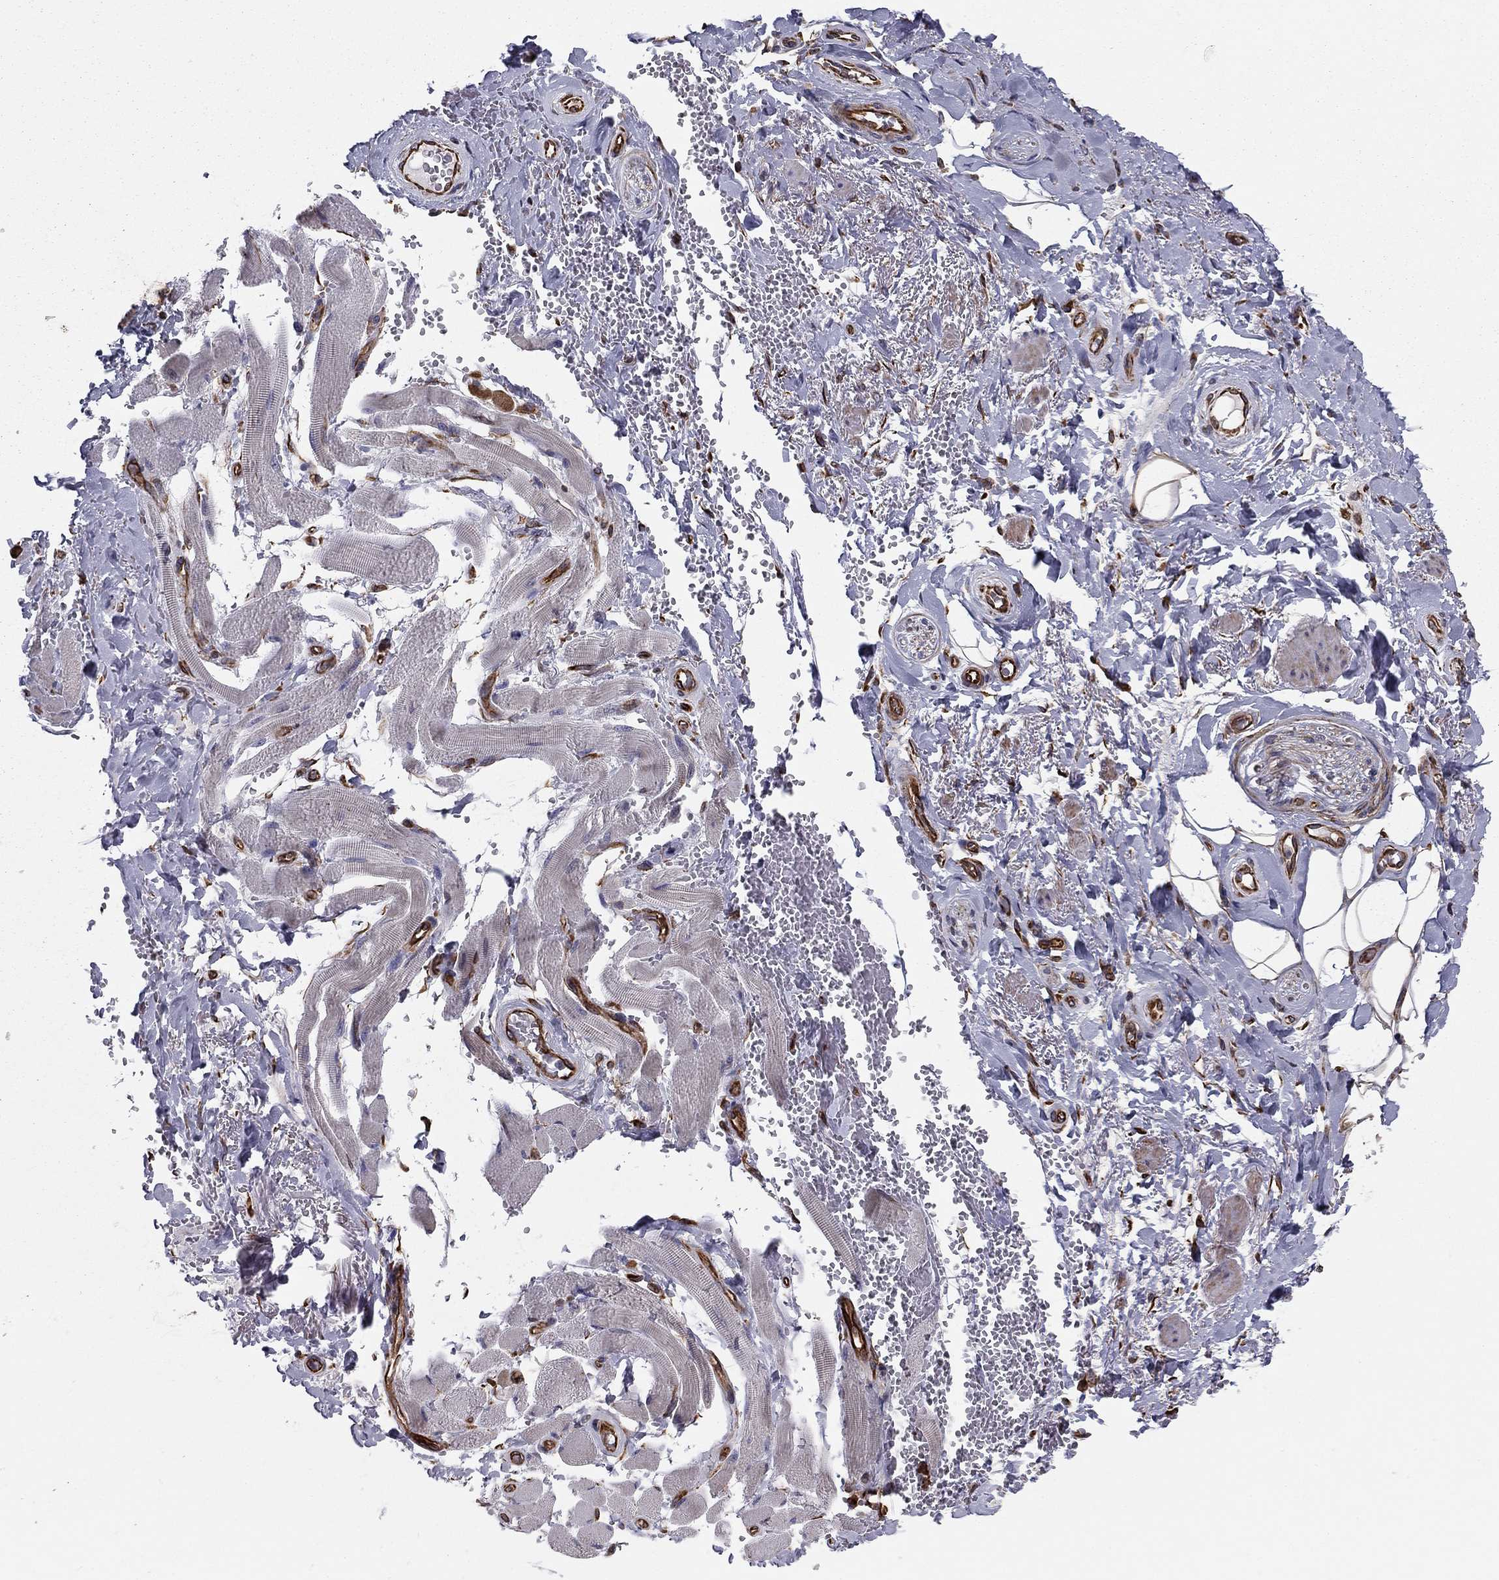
{"staining": {"intensity": "weak", "quantity": "<25%", "location": "cytoplasmic/membranous"}, "tissue": "adipose tissue", "cell_type": "Adipocytes", "image_type": "normal", "snomed": [{"axis": "morphology", "description": "Normal tissue, NOS"}, {"axis": "topography", "description": "Anal"}, {"axis": "topography", "description": "Peripheral nerve tissue"}], "caption": "High magnification brightfield microscopy of unremarkable adipose tissue stained with DAB (brown) and counterstained with hematoxylin (blue): adipocytes show no significant positivity. (DAB IHC with hematoxylin counter stain).", "gene": "CLSTN1", "patient": {"sex": "male", "age": 53}}